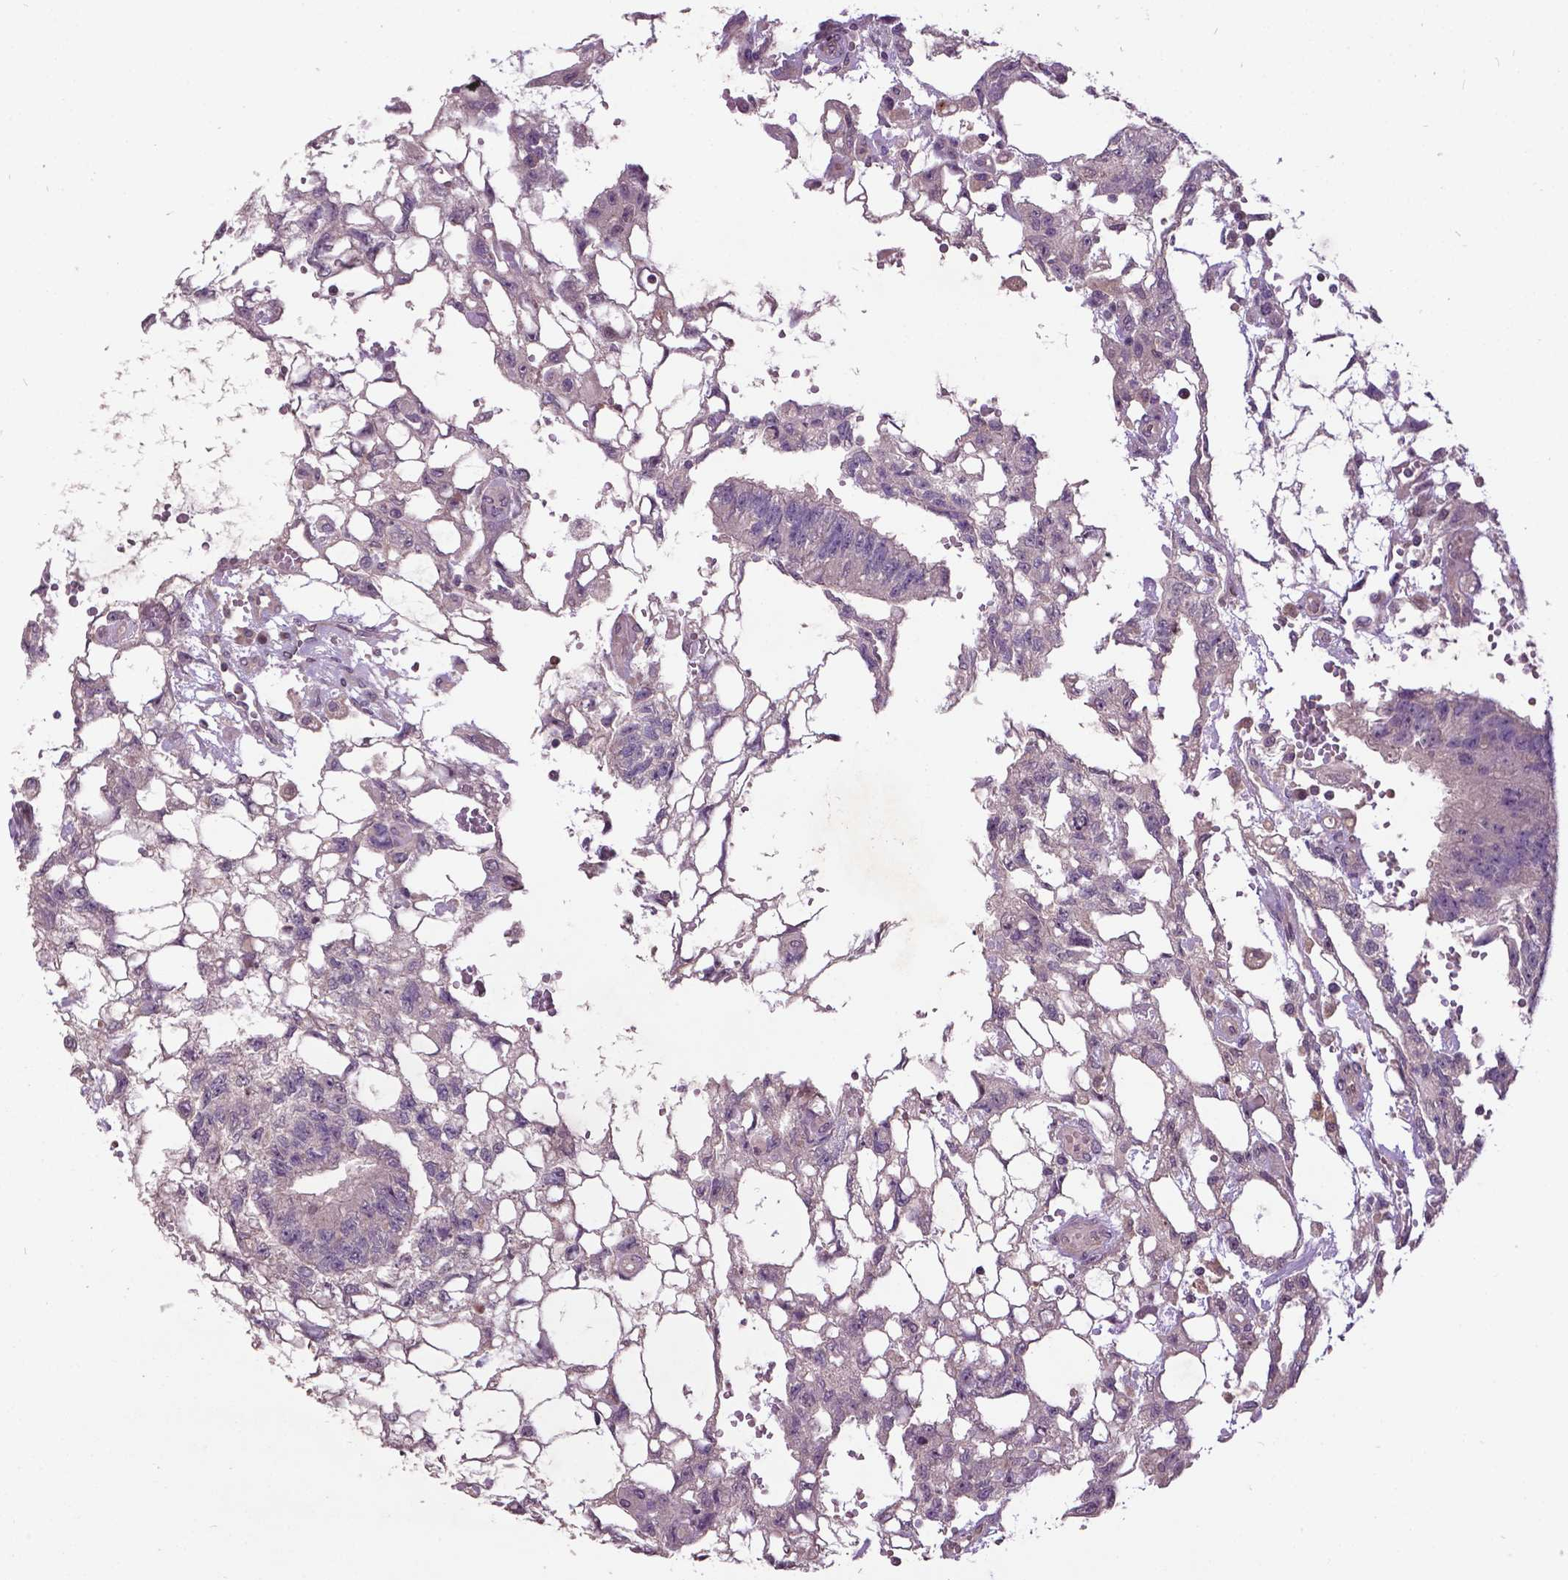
{"staining": {"intensity": "negative", "quantity": "none", "location": "none"}, "tissue": "testis cancer", "cell_type": "Tumor cells", "image_type": "cancer", "snomed": [{"axis": "morphology", "description": "Carcinoma, Embryonal, NOS"}, {"axis": "topography", "description": "Testis"}], "caption": "Embryonal carcinoma (testis) stained for a protein using IHC shows no positivity tumor cells.", "gene": "AP1S3", "patient": {"sex": "male", "age": 32}}